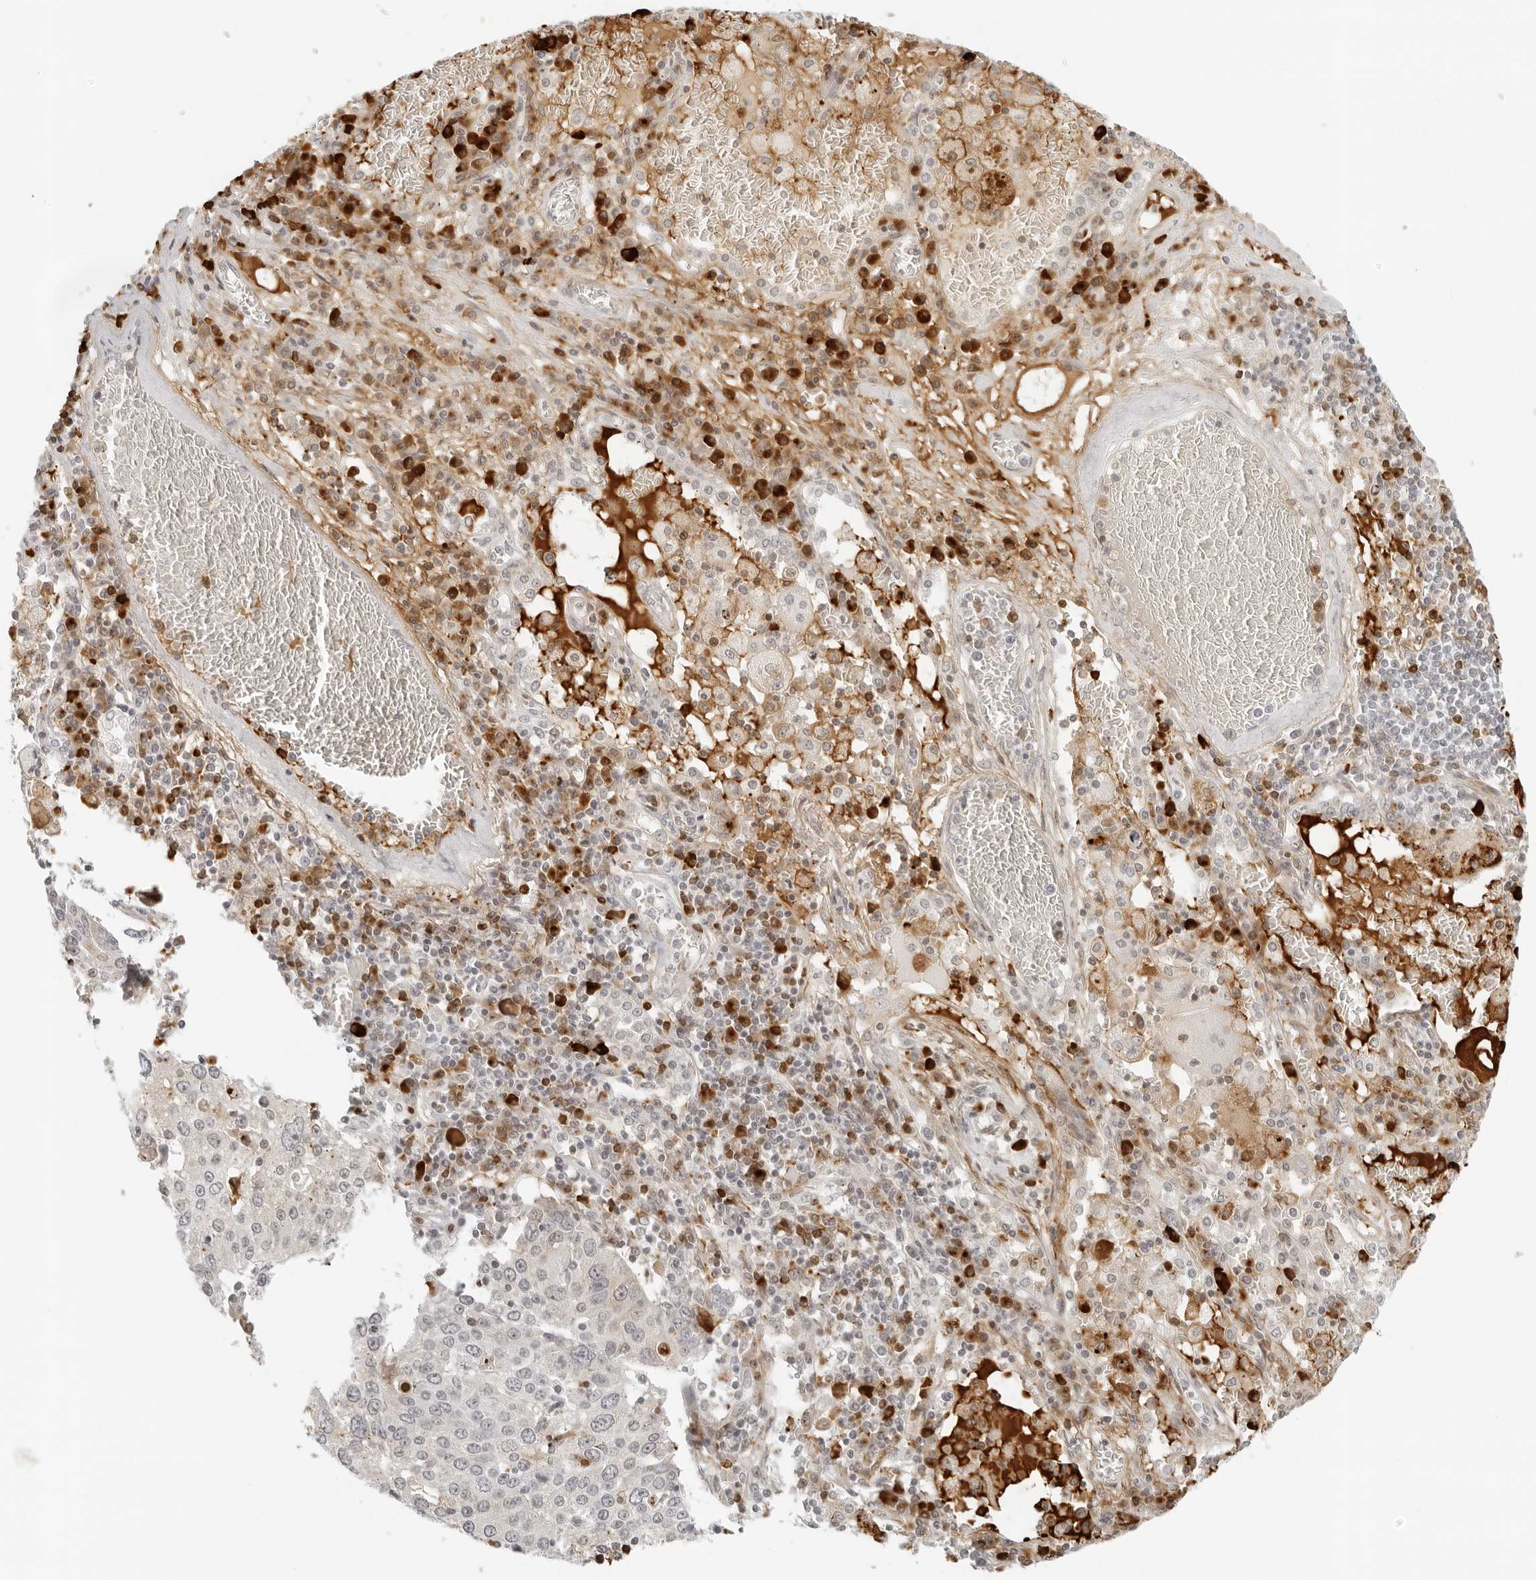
{"staining": {"intensity": "negative", "quantity": "none", "location": "none"}, "tissue": "lung cancer", "cell_type": "Tumor cells", "image_type": "cancer", "snomed": [{"axis": "morphology", "description": "Squamous cell carcinoma, NOS"}, {"axis": "topography", "description": "Lung"}], "caption": "Tumor cells show no significant protein expression in lung cancer (squamous cell carcinoma). The staining was performed using DAB (3,3'-diaminobenzidine) to visualize the protein expression in brown, while the nuclei were stained in blue with hematoxylin (Magnification: 20x).", "gene": "ZNF678", "patient": {"sex": "male", "age": 65}}